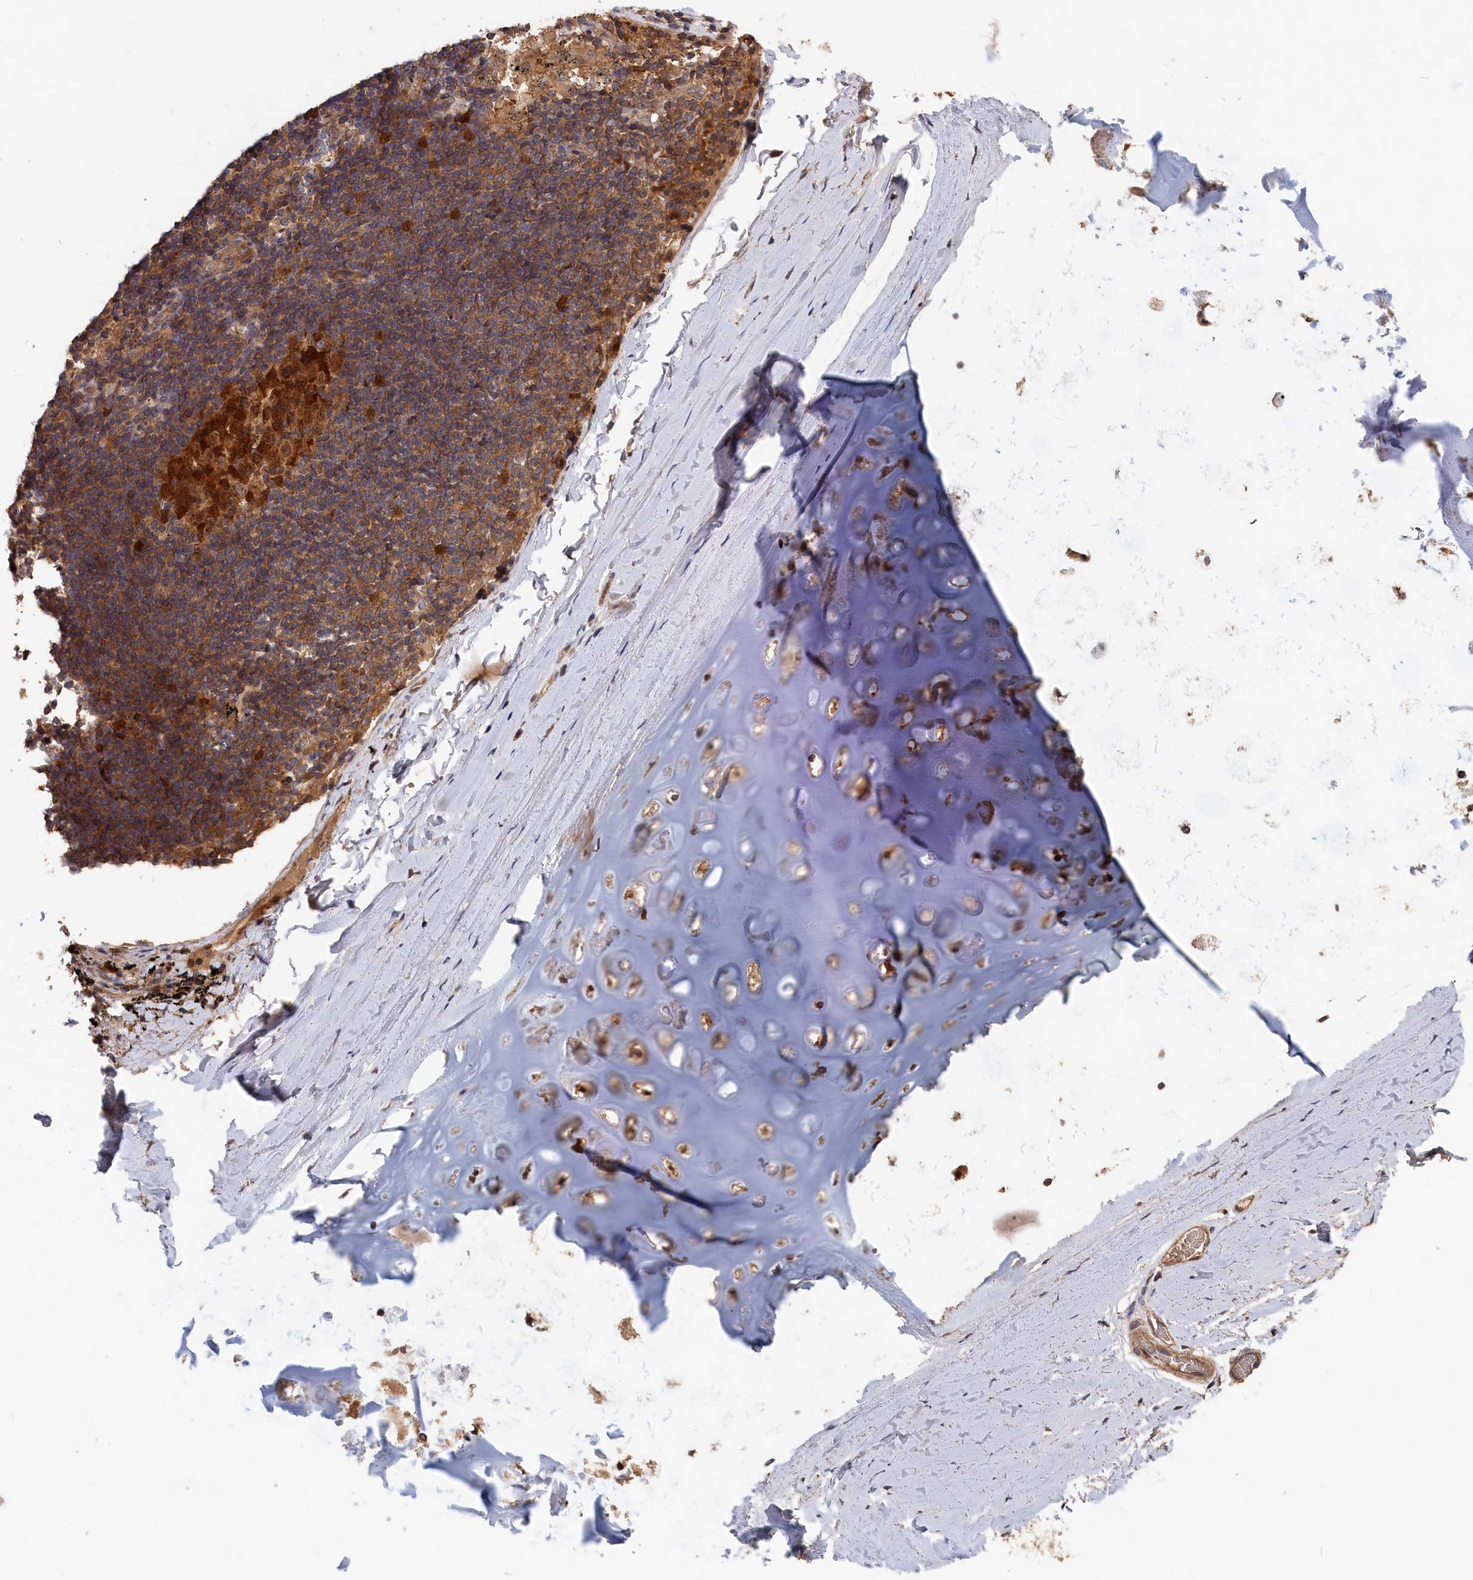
{"staining": {"intensity": "weak", "quantity": "25%-75%", "location": "cytoplasmic/membranous"}, "tissue": "adipose tissue", "cell_type": "Adipocytes", "image_type": "normal", "snomed": [{"axis": "morphology", "description": "Normal tissue, NOS"}, {"axis": "topography", "description": "Lymph node"}, {"axis": "topography", "description": "Bronchus"}], "caption": "A brown stain highlights weak cytoplasmic/membranous expression of a protein in adipocytes of unremarkable adipose tissue.", "gene": "RMI2", "patient": {"sex": "male", "age": 63}}